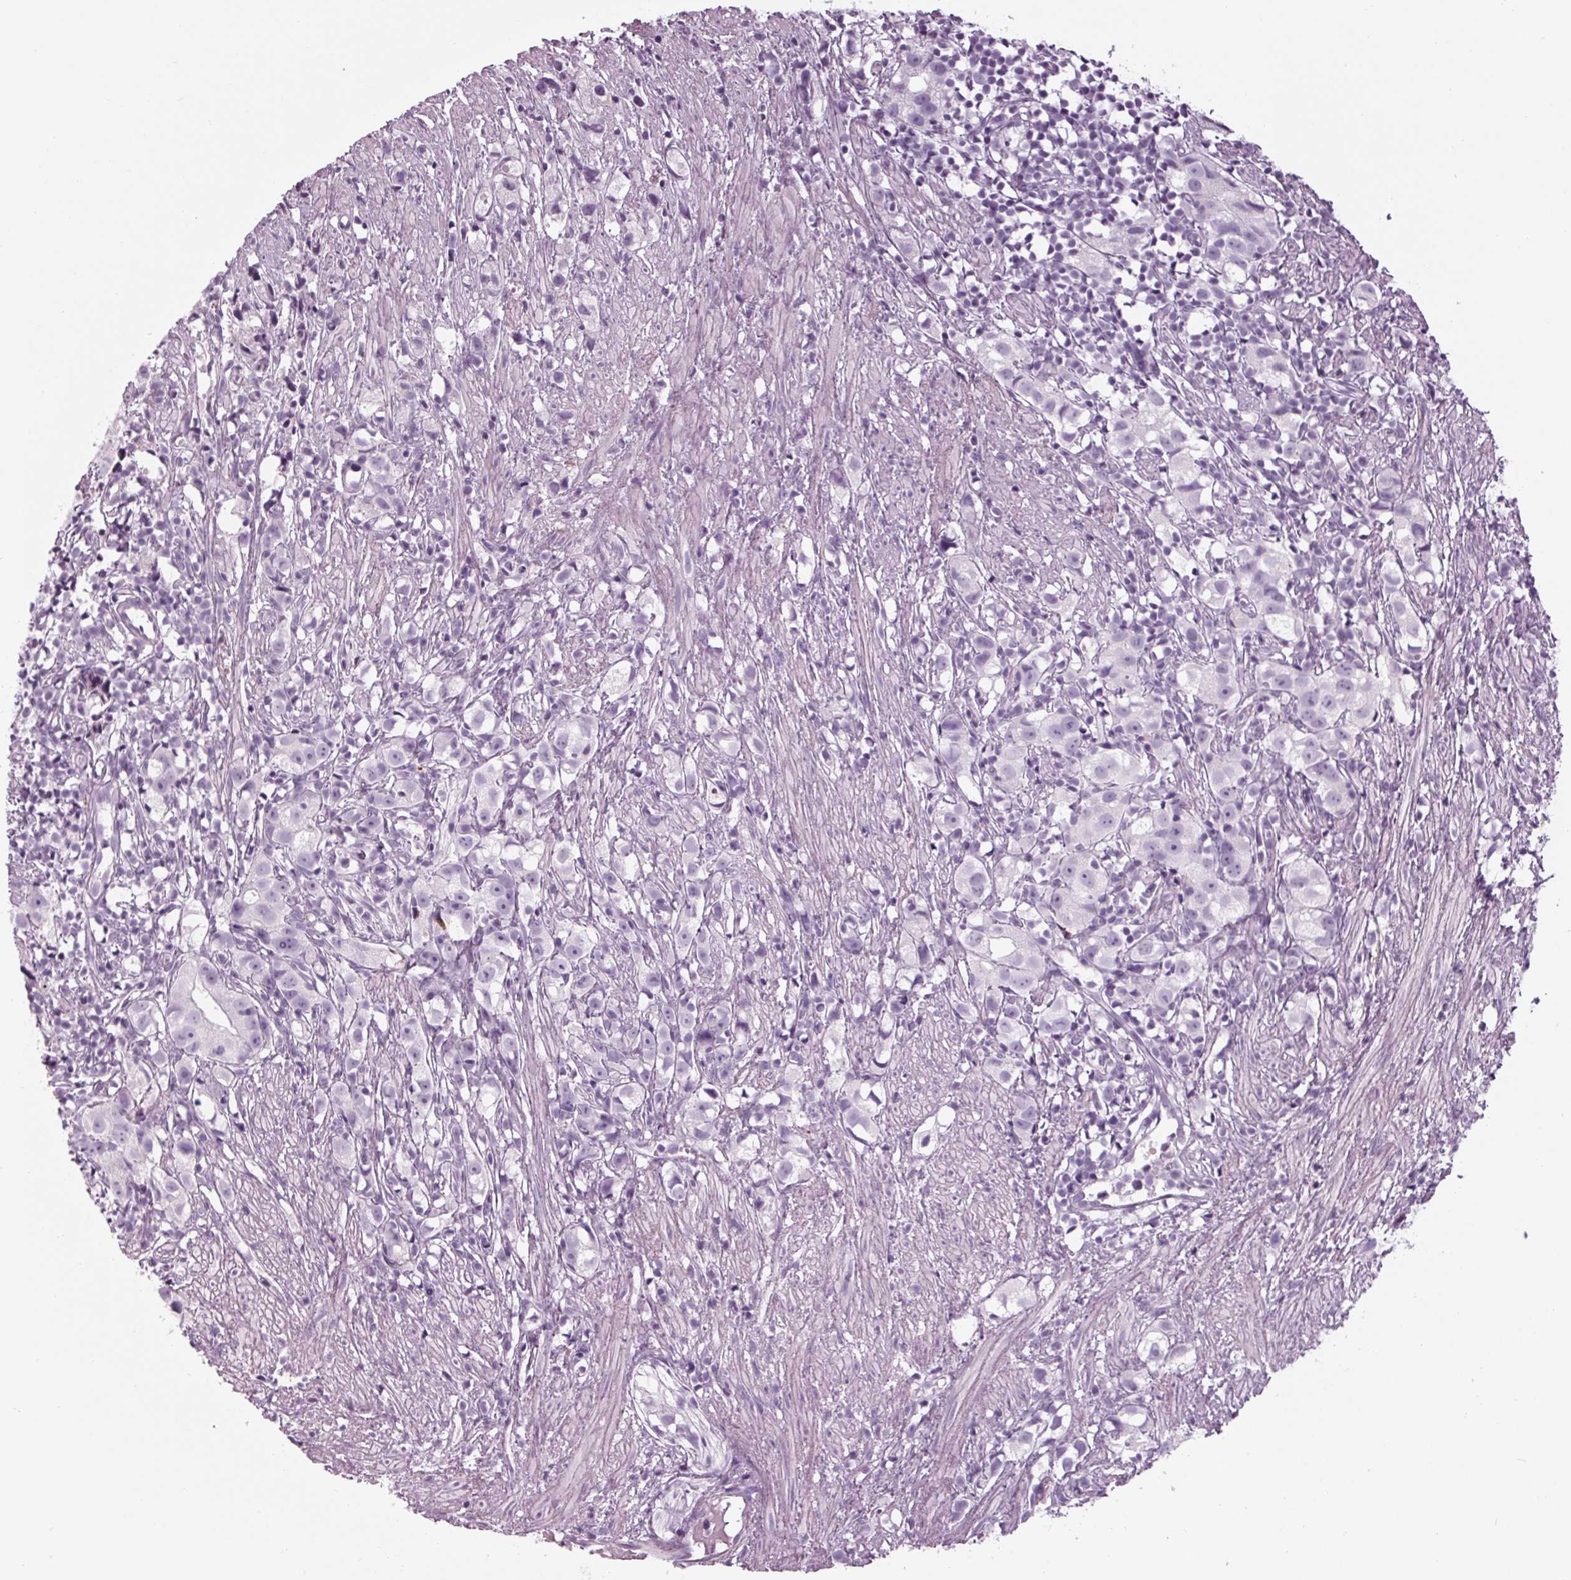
{"staining": {"intensity": "negative", "quantity": "none", "location": "none"}, "tissue": "prostate cancer", "cell_type": "Tumor cells", "image_type": "cancer", "snomed": [{"axis": "morphology", "description": "Adenocarcinoma, High grade"}, {"axis": "topography", "description": "Prostate"}], "caption": "Immunohistochemistry micrograph of neoplastic tissue: human adenocarcinoma (high-grade) (prostate) stained with DAB displays no significant protein staining in tumor cells.", "gene": "CYP3A43", "patient": {"sex": "male", "age": 68}}